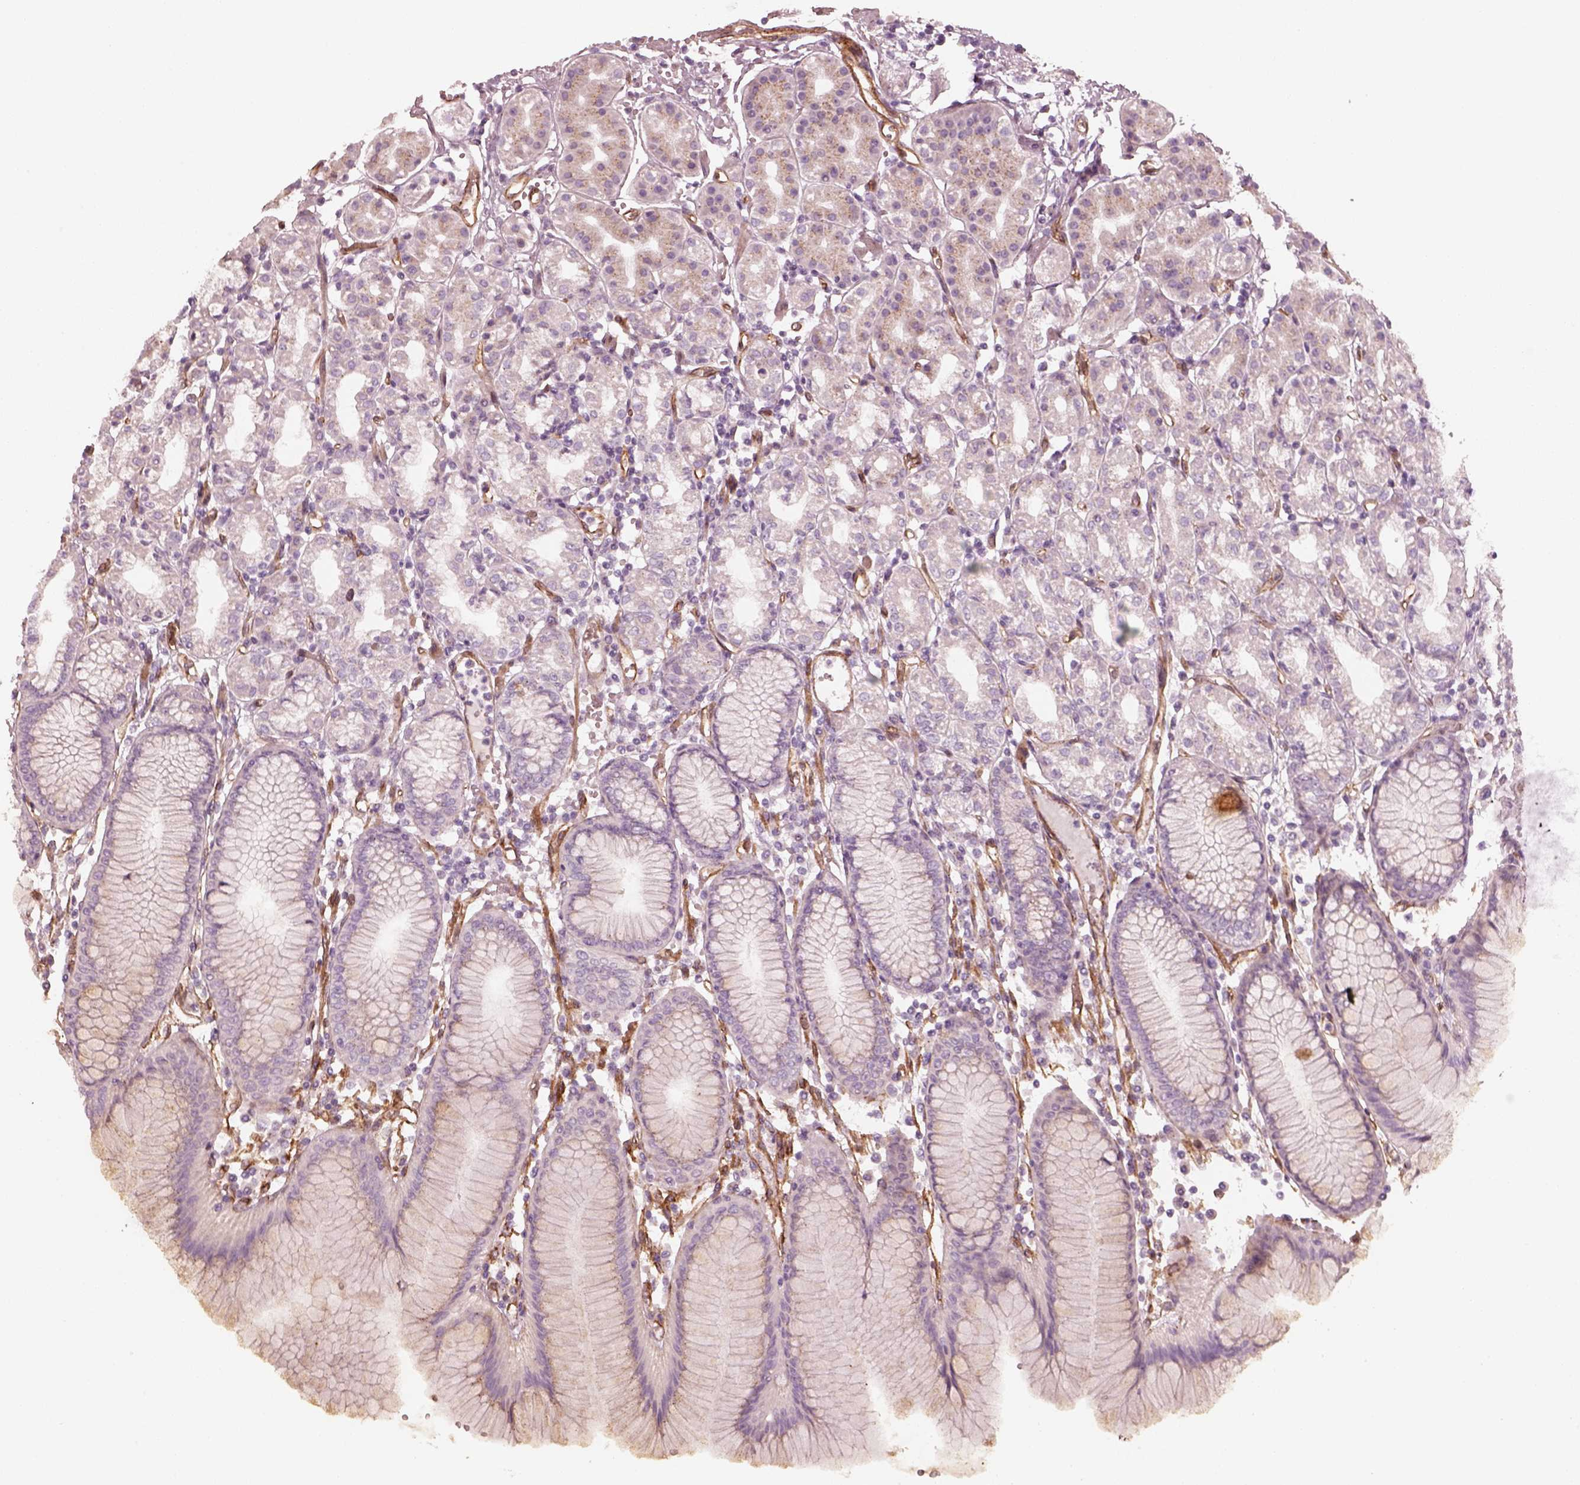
{"staining": {"intensity": "weak", "quantity": "25%-75%", "location": "cytoplasmic/membranous"}, "tissue": "stomach", "cell_type": "Glandular cells", "image_type": "normal", "snomed": [{"axis": "morphology", "description": "Normal tissue, NOS"}, {"axis": "topography", "description": "Skeletal muscle"}, {"axis": "topography", "description": "Stomach"}], "caption": "An immunohistochemistry histopathology image of unremarkable tissue is shown. Protein staining in brown shows weak cytoplasmic/membranous positivity in stomach within glandular cells.", "gene": "CRYM", "patient": {"sex": "female", "age": 57}}